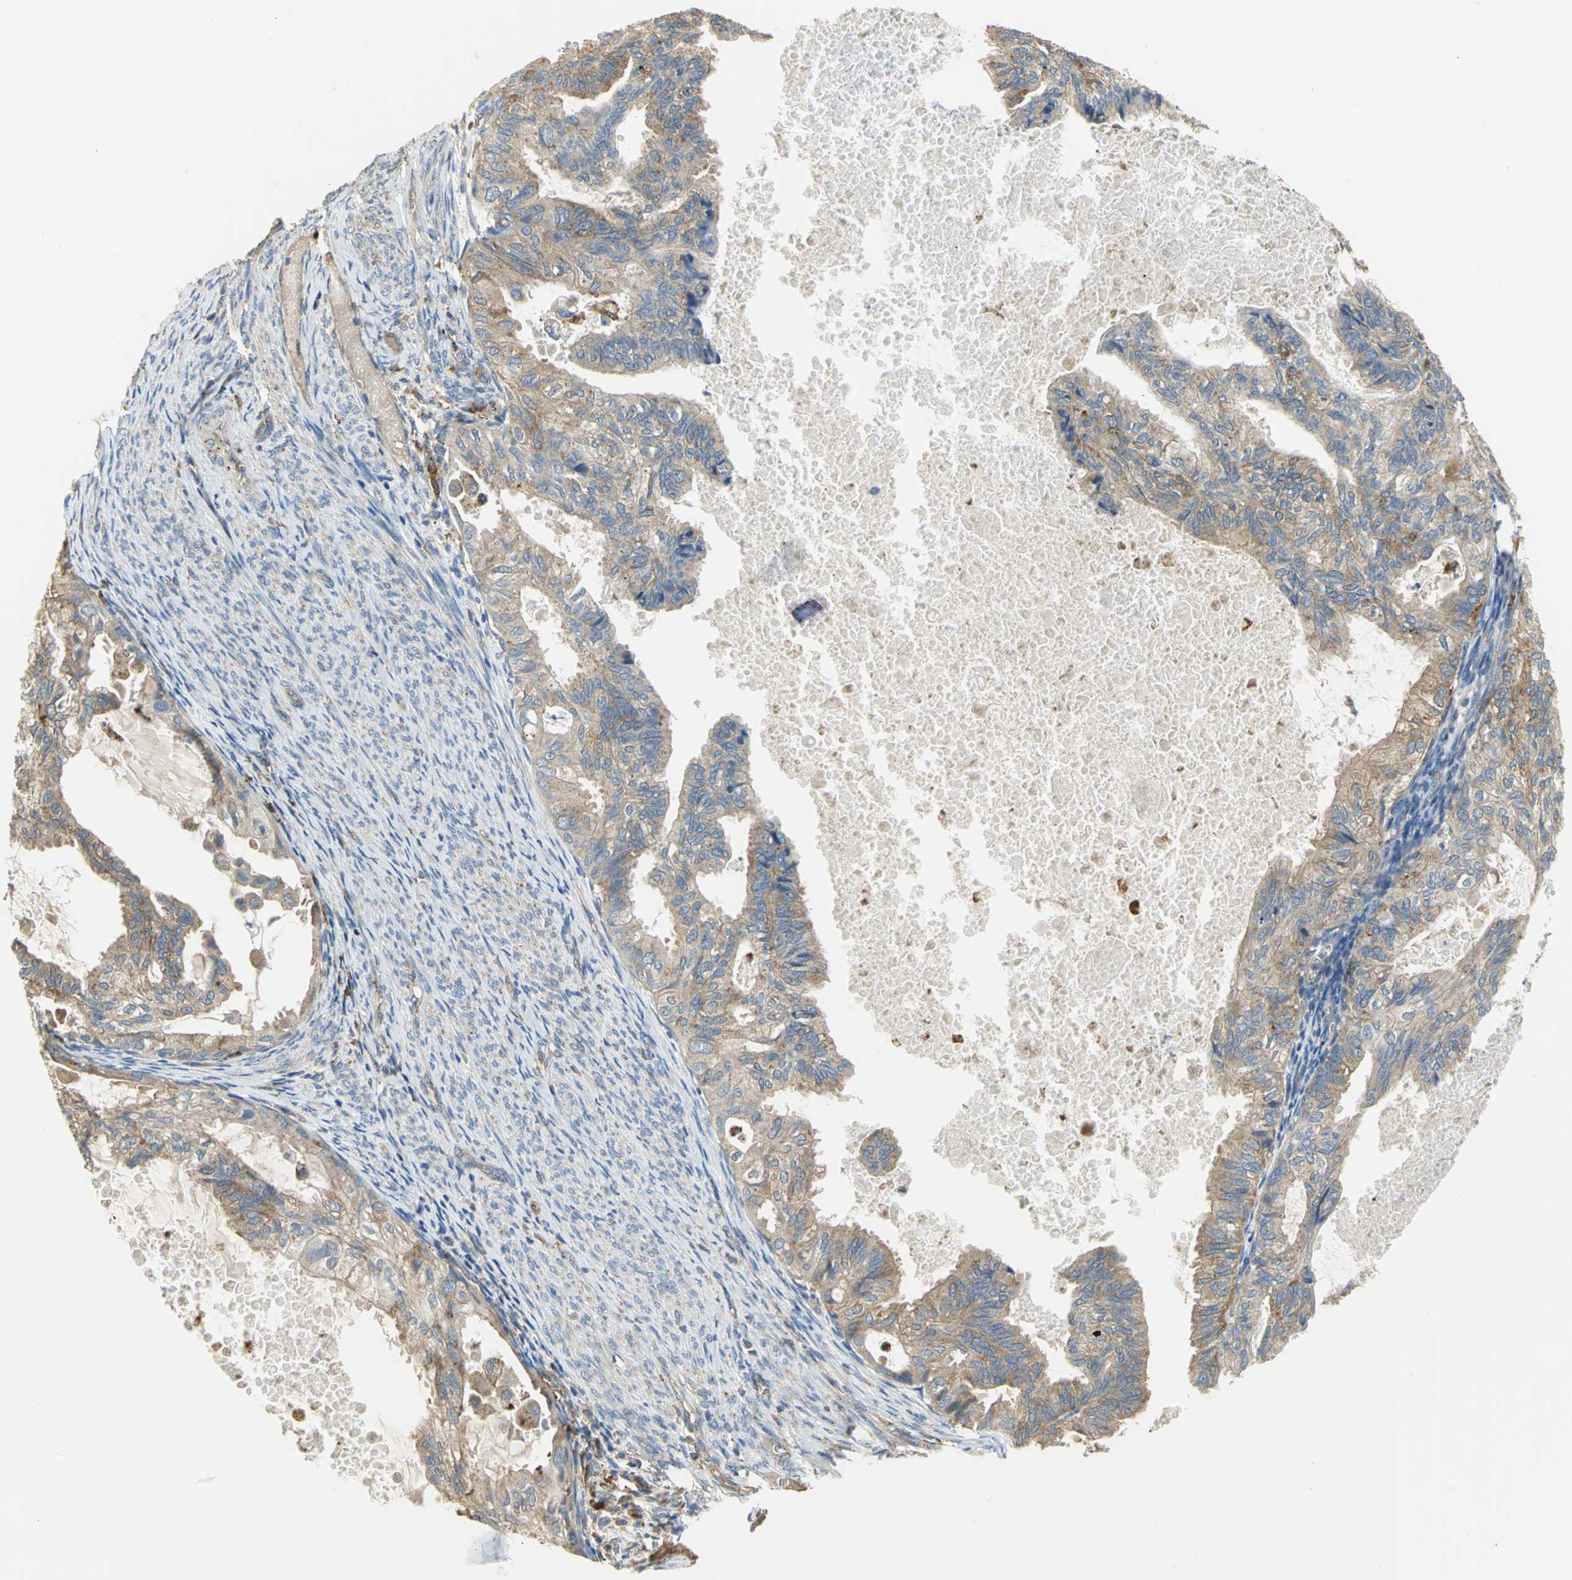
{"staining": {"intensity": "weak", "quantity": "25%-75%", "location": "cytoplasmic/membranous"}, "tissue": "cervical cancer", "cell_type": "Tumor cells", "image_type": "cancer", "snomed": [{"axis": "morphology", "description": "Normal tissue, NOS"}, {"axis": "morphology", "description": "Adenocarcinoma, NOS"}, {"axis": "topography", "description": "Cervix"}, {"axis": "topography", "description": "Endometrium"}], "caption": "Human cervical cancer (adenocarcinoma) stained for a protein (brown) exhibits weak cytoplasmic/membranous positive staining in about 25%-75% of tumor cells.", "gene": "DIAPH2", "patient": {"sex": "female", "age": 86}}